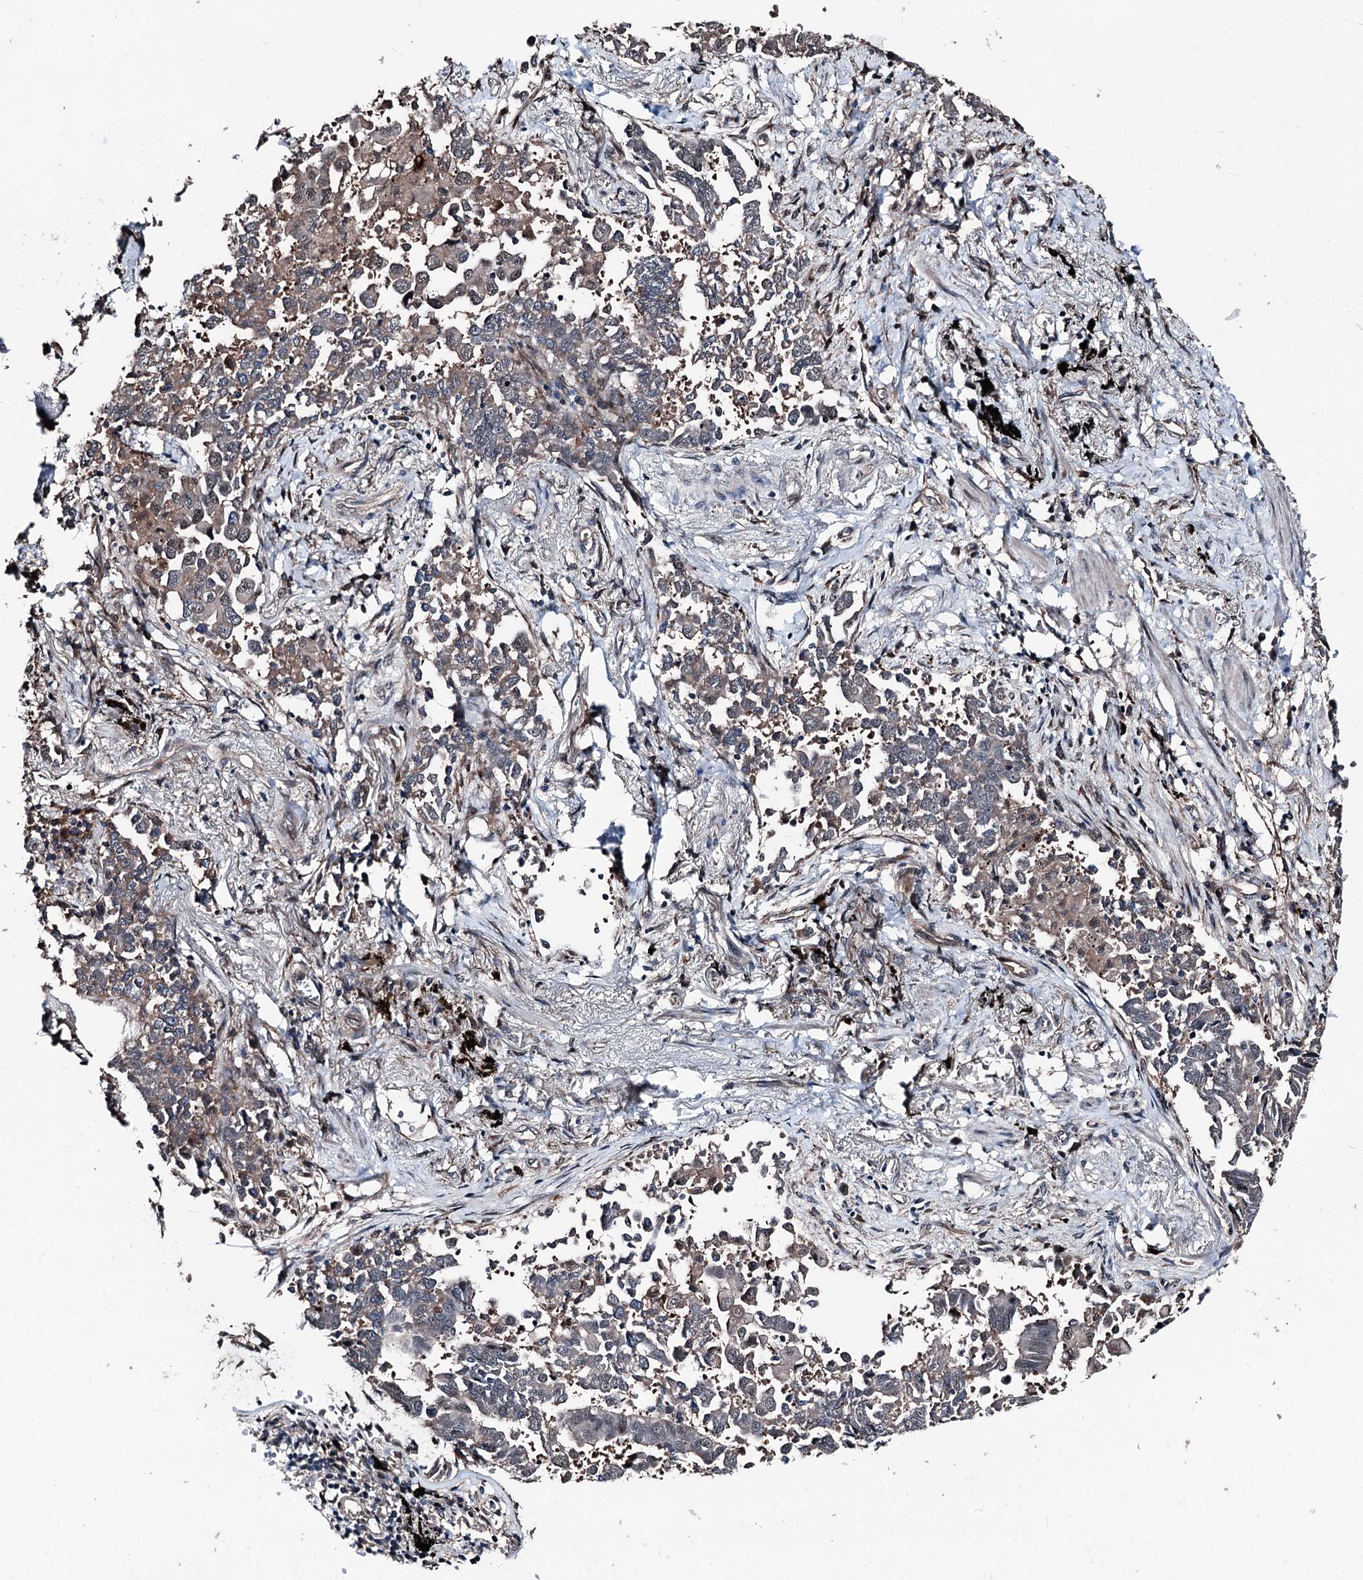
{"staining": {"intensity": "weak", "quantity": "25%-75%", "location": "cytoplasmic/membranous"}, "tissue": "lung cancer", "cell_type": "Tumor cells", "image_type": "cancer", "snomed": [{"axis": "morphology", "description": "Adenocarcinoma, NOS"}, {"axis": "topography", "description": "Lung"}], "caption": "About 25%-75% of tumor cells in human lung cancer (adenocarcinoma) display weak cytoplasmic/membranous protein positivity as visualized by brown immunohistochemical staining.", "gene": "PSMD13", "patient": {"sex": "male", "age": 67}}